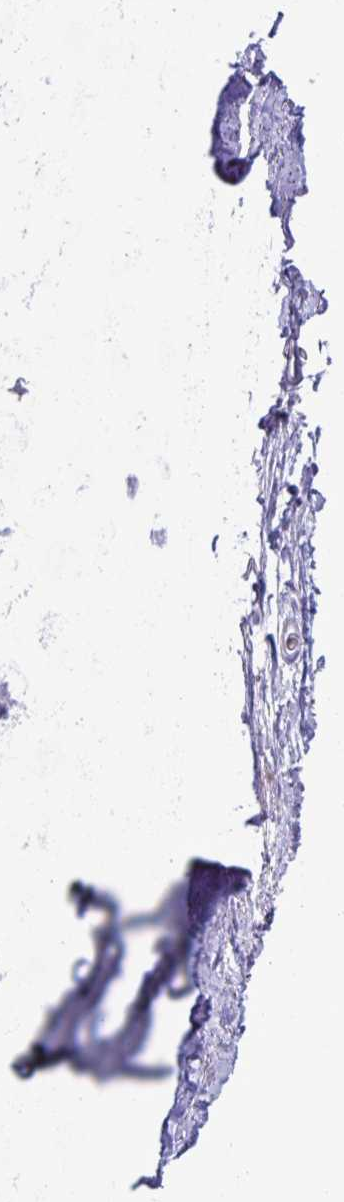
{"staining": {"intensity": "negative", "quantity": "none", "location": "none"}, "tissue": "adipose tissue", "cell_type": "Adipocytes", "image_type": "normal", "snomed": [{"axis": "morphology", "description": "Normal tissue, NOS"}, {"axis": "topography", "description": "Lymph node"}, {"axis": "topography", "description": "Cartilage tissue"}, {"axis": "topography", "description": "Bronchus"}], "caption": "An immunohistochemistry (IHC) photomicrograph of benign adipose tissue is shown. There is no staining in adipocytes of adipose tissue.", "gene": "FAM86B1", "patient": {"sex": "female", "age": 70}}